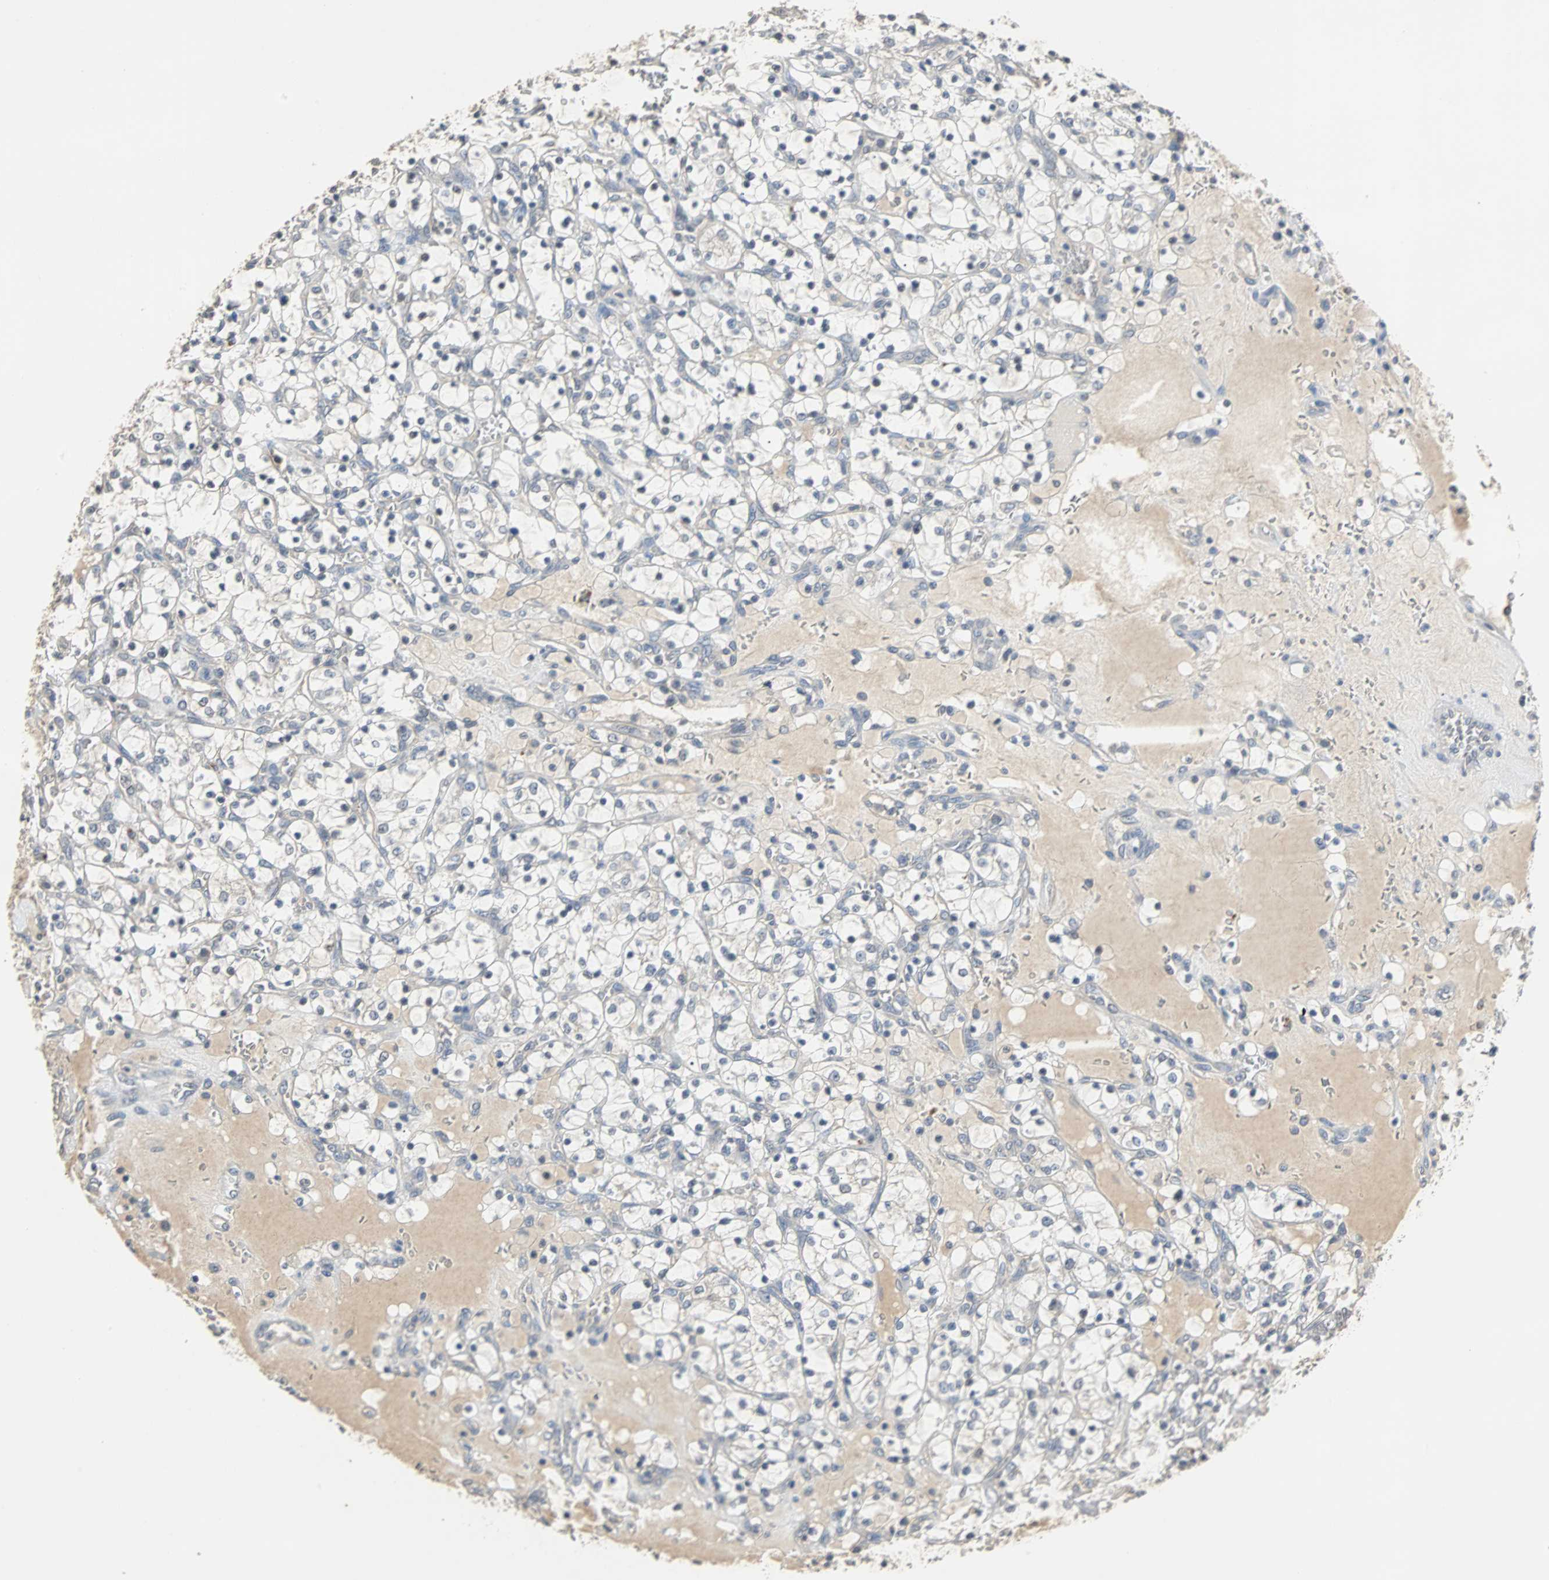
{"staining": {"intensity": "negative", "quantity": "none", "location": "none"}, "tissue": "renal cancer", "cell_type": "Tumor cells", "image_type": "cancer", "snomed": [{"axis": "morphology", "description": "Adenocarcinoma, NOS"}, {"axis": "topography", "description": "Kidney"}], "caption": "Tumor cells show no significant expression in renal cancer.", "gene": "ABHD2", "patient": {"sex": "female", "age": 69}}